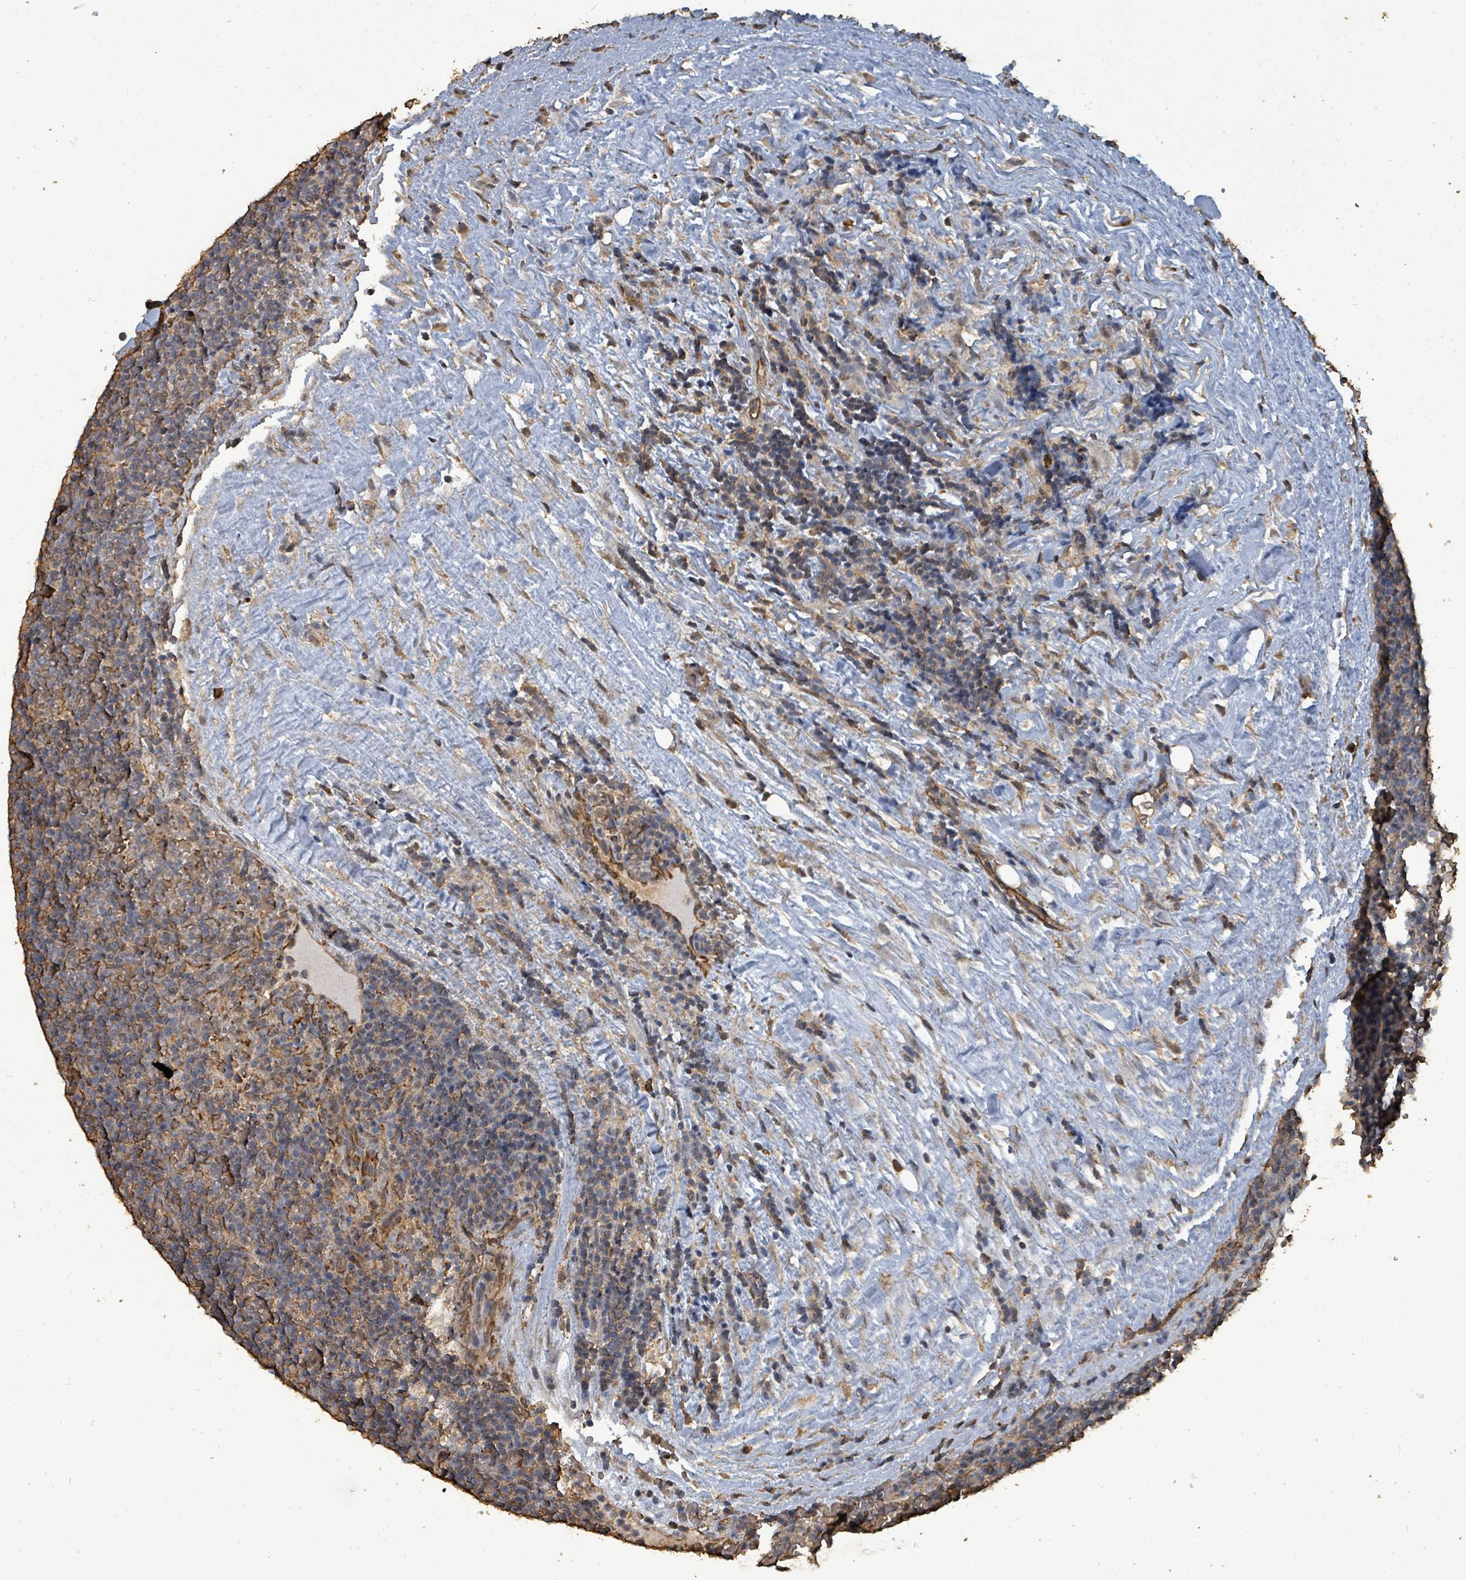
{"staining": {"intensity": "weak", "quantity": "<25%", "location": "nuclear"}, "tissue": "lymphoma", "cell_type": "Tumor cells", "image_type": "cancer", "snomed": [{"axis": "morphology", "description": "Malignant lymphoma, non-Hodgkin's type, Low grade"}, {"axis": "topography", "description": "Lymph node"}], "caption": "An image of malignant lymphoma, non-Hodgkin's type (low-grade) stained for a protein displays no brown staining in tumor cells.", "gene": "C6orf52", "patient": {"sex": "female", "age": 67}}